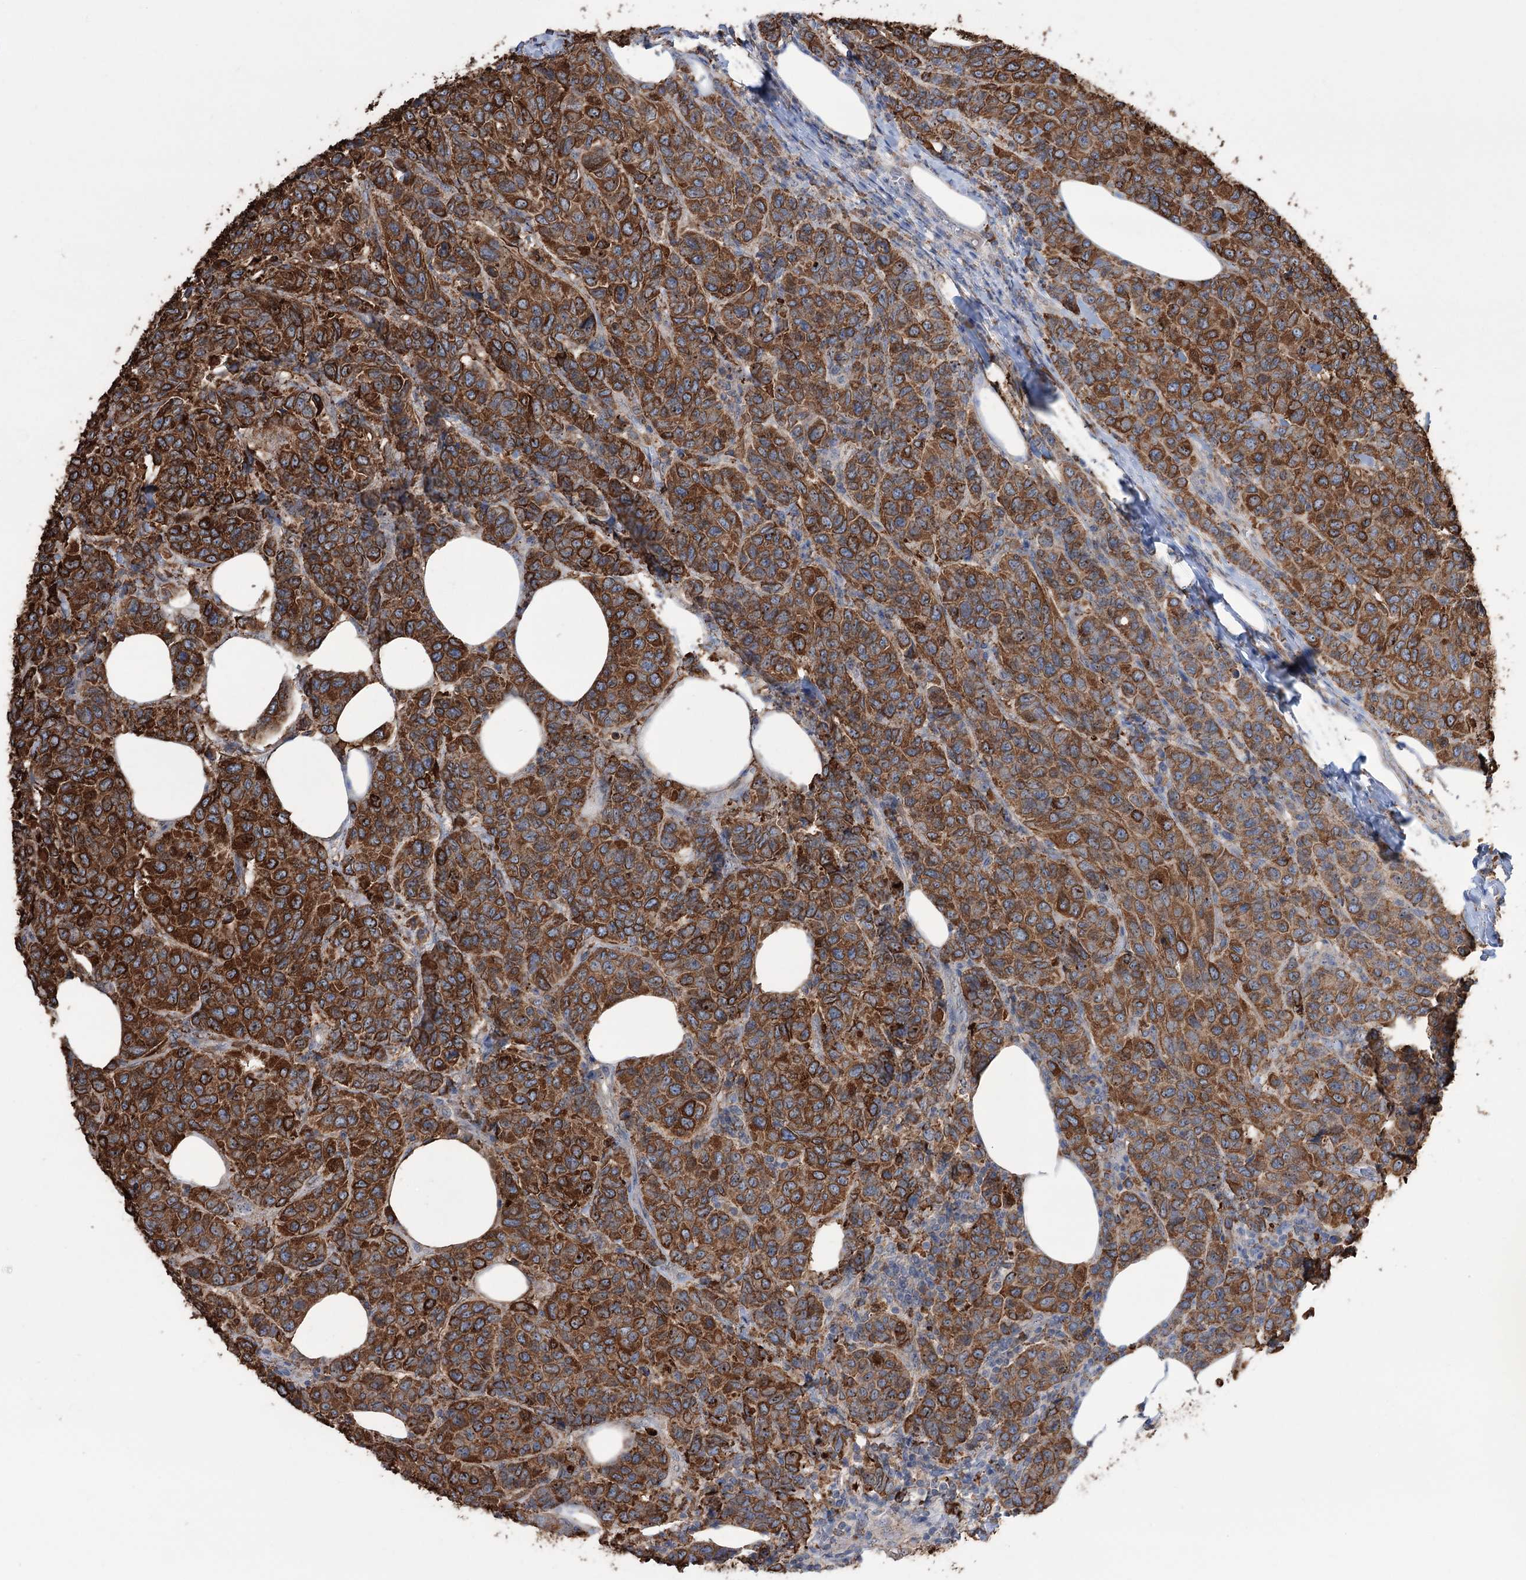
{"staining": {"intensity": "strong", "quantity": ">75%", "location": "cytoplasmic/membranous"}, "tissue": "breast cancer", "cell_type": "Tumor cells", "image_type": "cancer", "snomed": [{"axis": "morphology", "description": "Duct carcinoma"}, {"axis": "topography", "description": "Breast"}], "caption": "Immunohistochemistry (IHC) (DAB (3,3'-diaminobenzidine)) staining of breast cancer shows strong cytoplasmic/membranous protein expression in approximately >75% of tumor cells. The staining was performed using DAB (3,3'-diaminobenzidine), with brown indicating positive protein expression. Nuclei are stained blue with hematoxylin.", "gene": "TRIM71", "patient": {"sex": "female", "age": 55}}